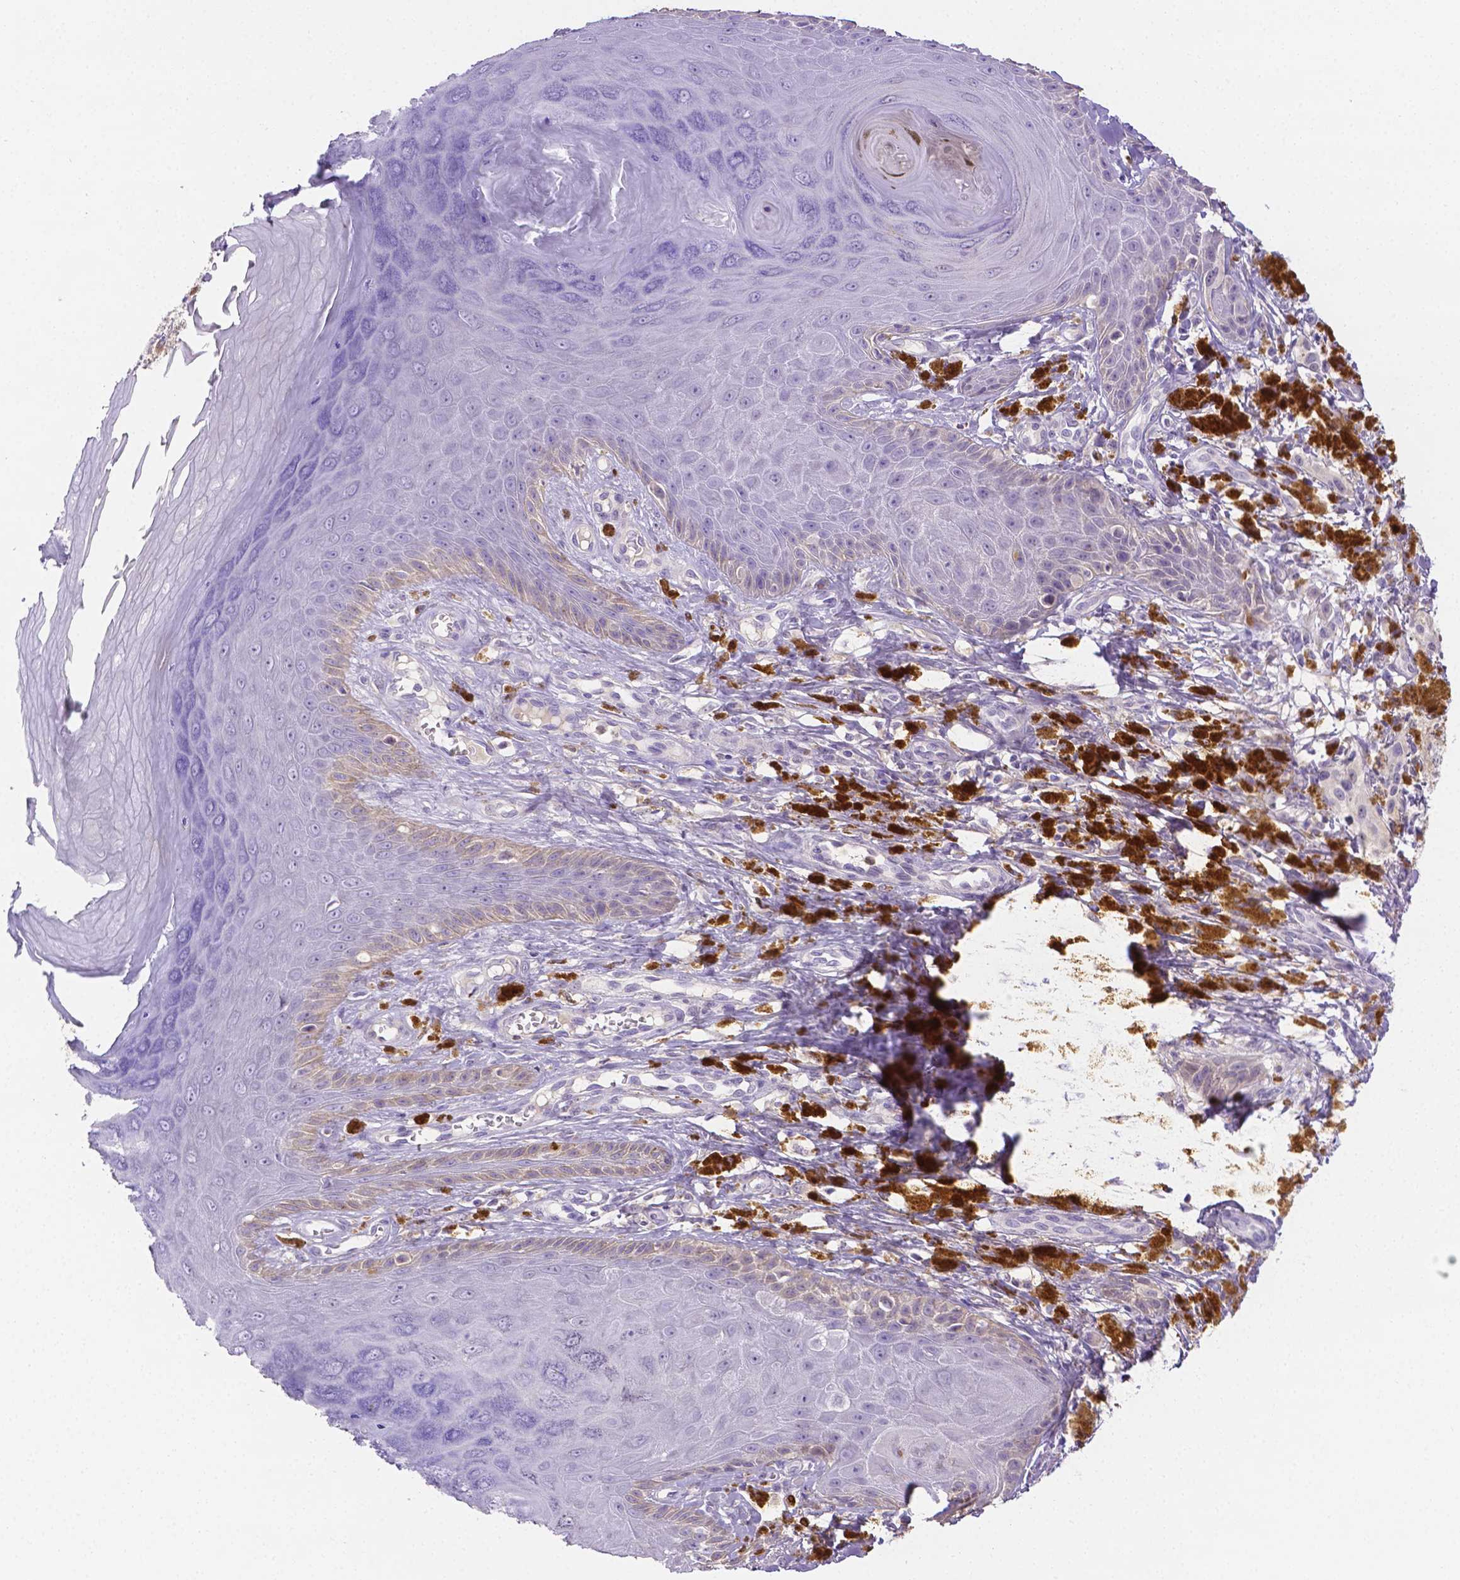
{"staining": {"intensity": "negative", "quantity": "none", "location": "none"}, "tissue": "melanoma", "cell_type": "Tumor cells", "image_type": "cancer", "snomed": [{"axis": "morphology", "description": "Malignant melanoma, NOS"}, {"axis": "topography", "description": "Skin"}], "caption": "Immunohistochemistry image of neoplastic tissue: malignant melanoma stained with DAB demonstrates no significant protein expression in tumor cells.", "gene": "NXPH2", "patient": {"sex": "female", "age": 80}}